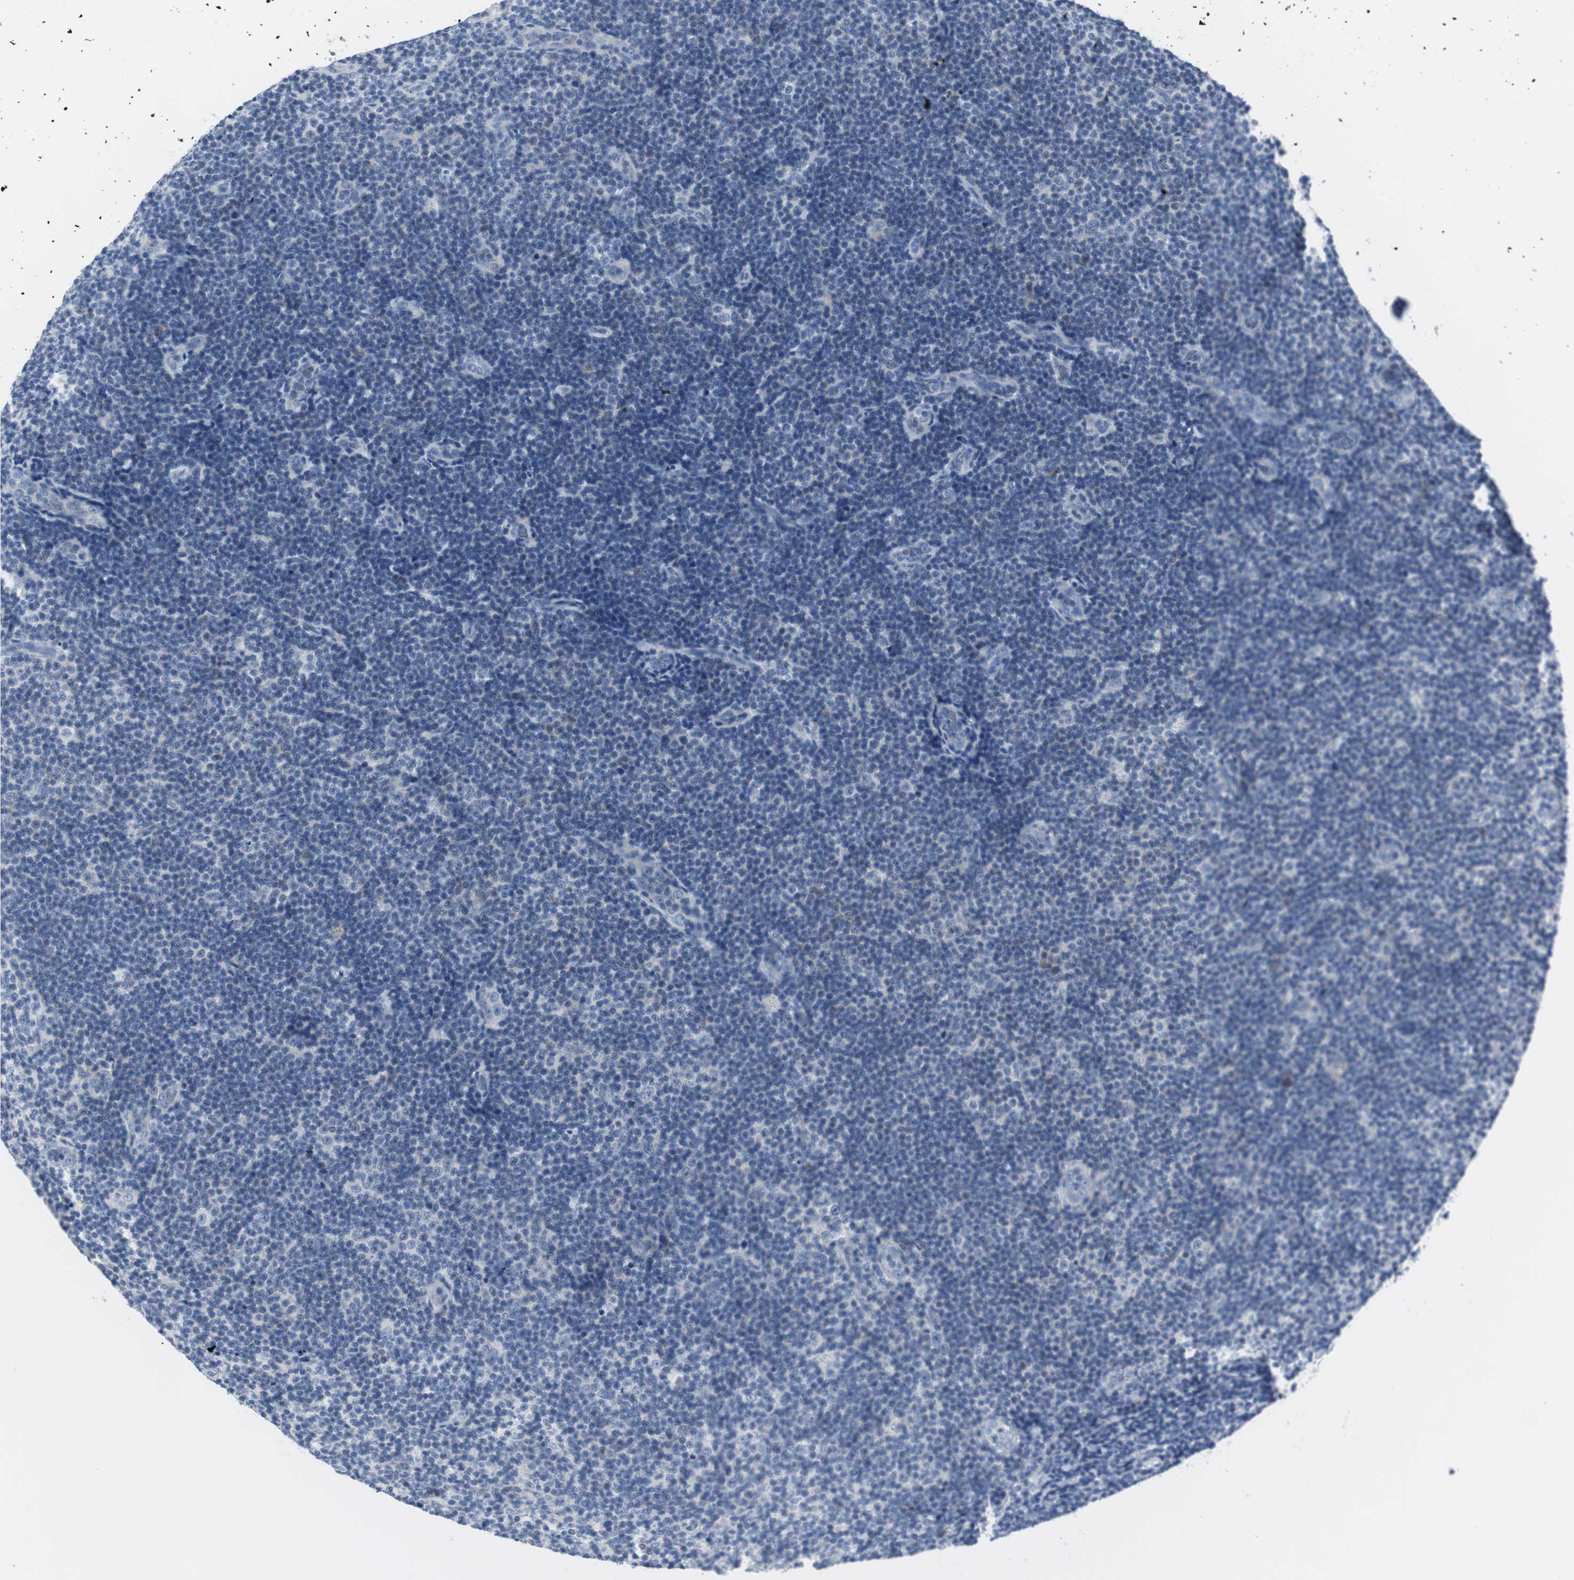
{"staining": {"intensity": "negative", "quantity": "none", "location": "none"}, "tissue": "lymphoma", "cell_type": "Tumor cells", "image_type": "cancer", "snomed": [{"axis": "morphology", "description": "Malignant lymphoma, non-Hodgkin's type, Low grade"}, {"axis": "topography", "description": "Lymph node"}], "caption": "DAB immunohistochemical staining of lymphoma exhibits no significant positivity in tumor cells.", "gene": "GAP43", "patient": {"sex": "male", "age": 83}}